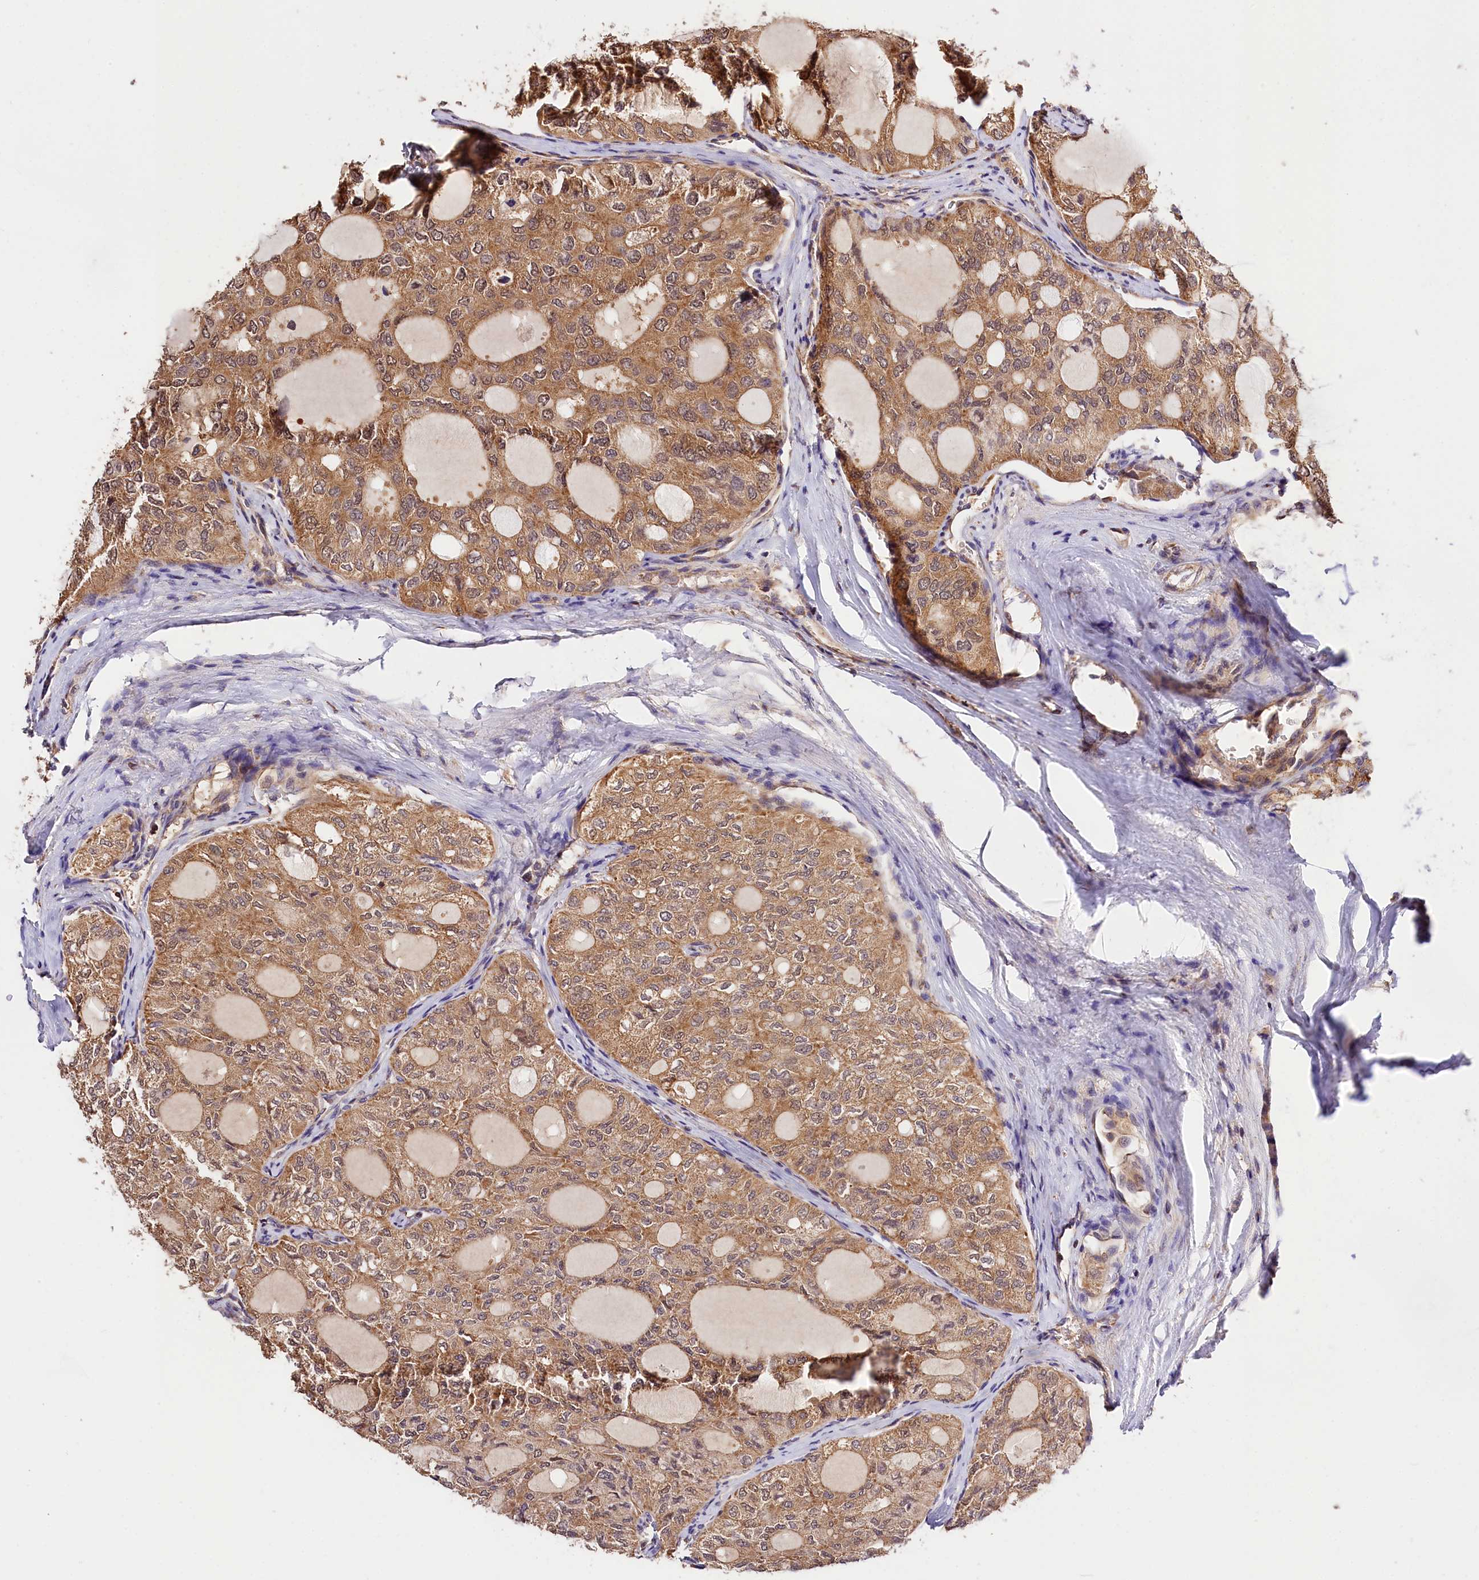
{"staining": {"intensity": "moderate", "quantity": ">75%", "location": "cytoplasmic/membranous"}, "tissue": "thyroid cancer", "cell_type": "Tumor cells", "image_type": "cancer", "snomed": [{"axis": "morphology", "description": "Follicular adenoma carcinoma, NOS"}, {"axis": "topography", "description": "Thyroid gland"}], "caption": "Immunohistochemistry of follicular adenoma carcinoma (thyroid) displays medium levels of moderate cytoplasmic/membranous expression in approximately >75% of tumor cells.", "gene": "KPTN", "patient": {"sex": "male", "age": 75}}